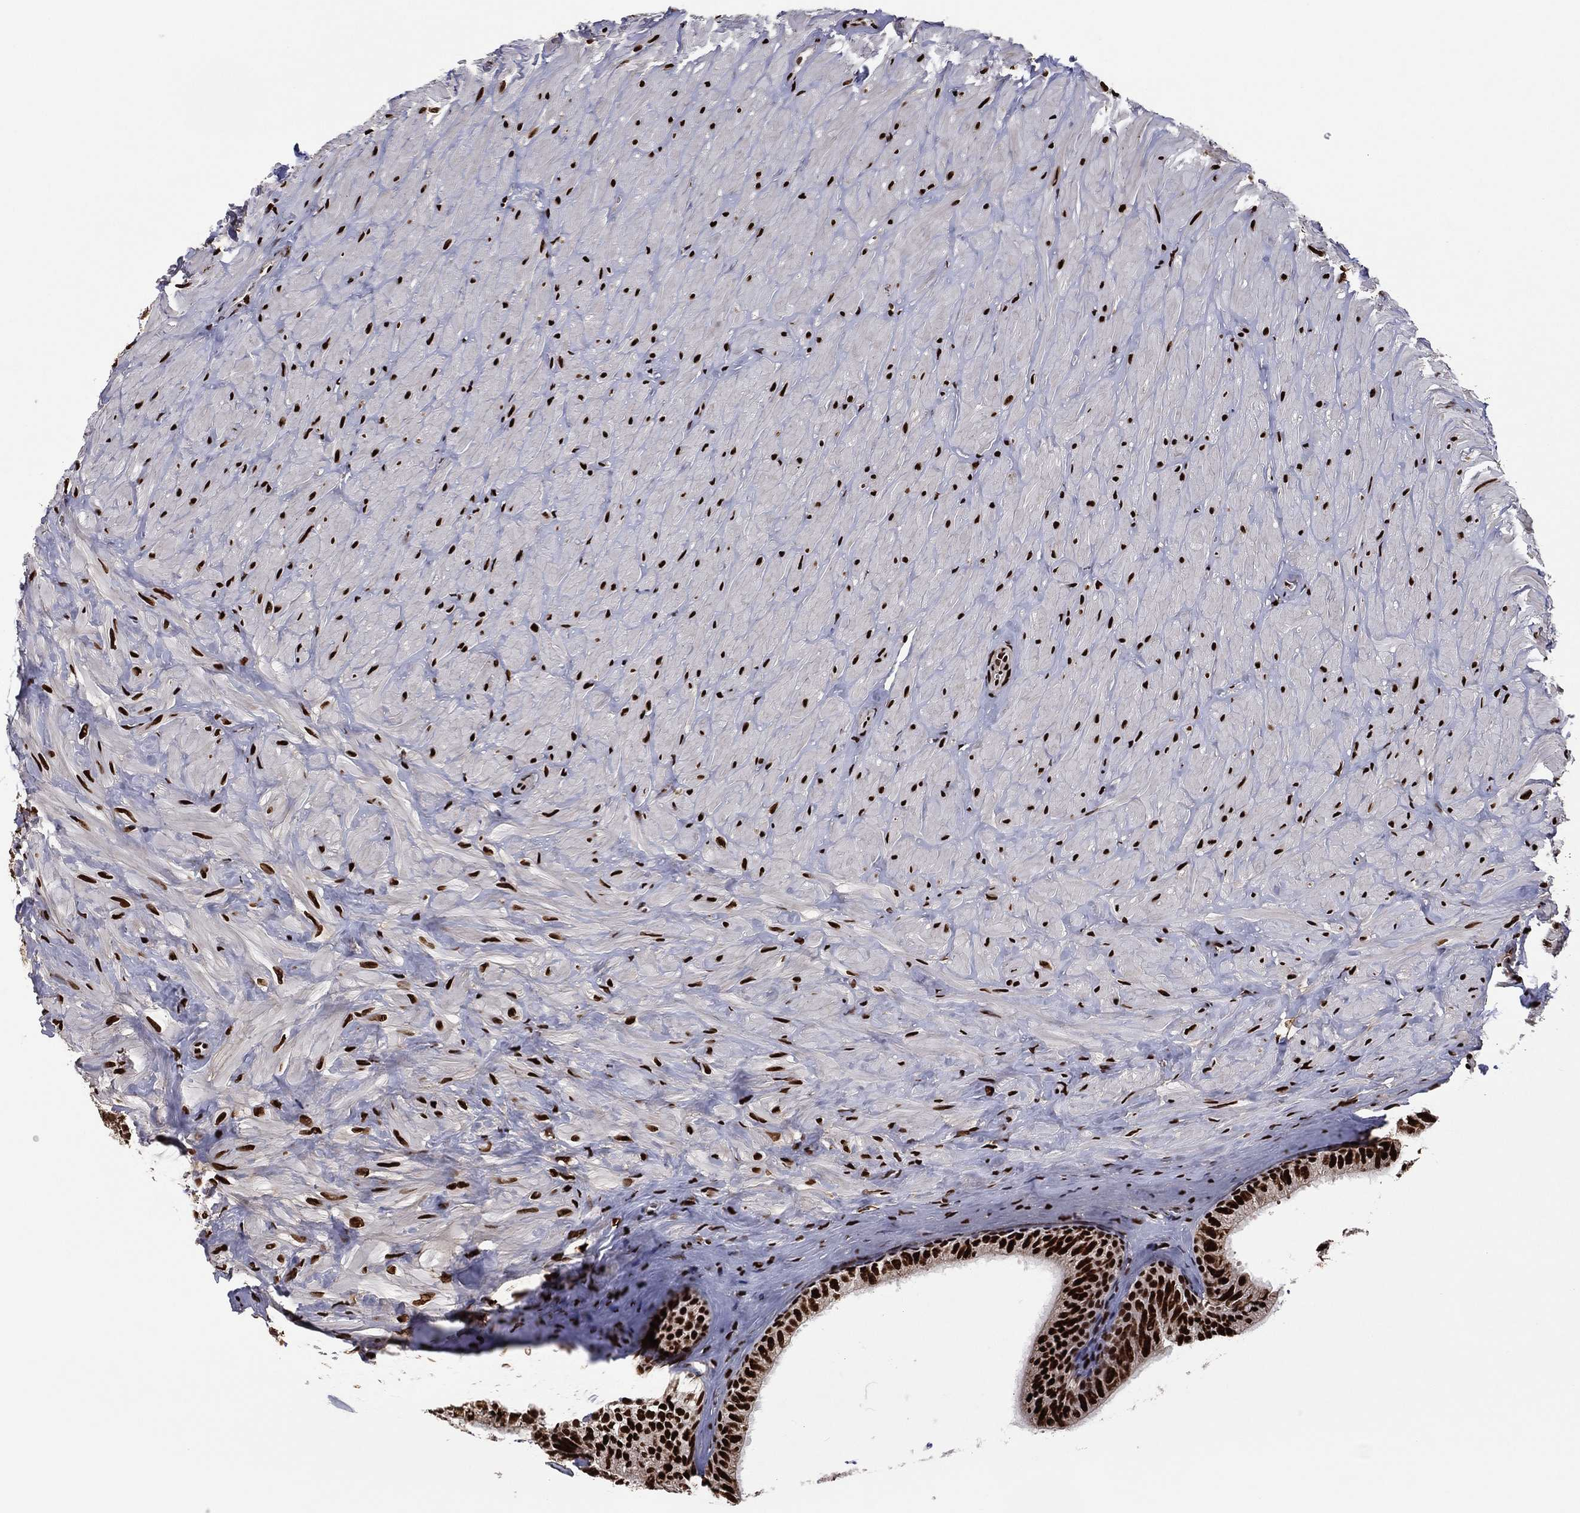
{"staining": {"intensity": "strong", "quantity": ">75%", "location": "nuclear"}, "tissue": "epididymis", "cell_type": "Glandular cells", "image_type": "normal", "snomed": [{"axis": "morphology", "description": "Normal tissue, NOS"}, {"axis": "topography", "description": "Epididymis"}], "caption": "Approximately >75% of glandular cells in normal human epididymis exhibit strong nuclear protein positivity as visualized by brown immunohistochemical staining.", "gene": "TP53BP1", "patient": {"sex": "male", "age": 32}}